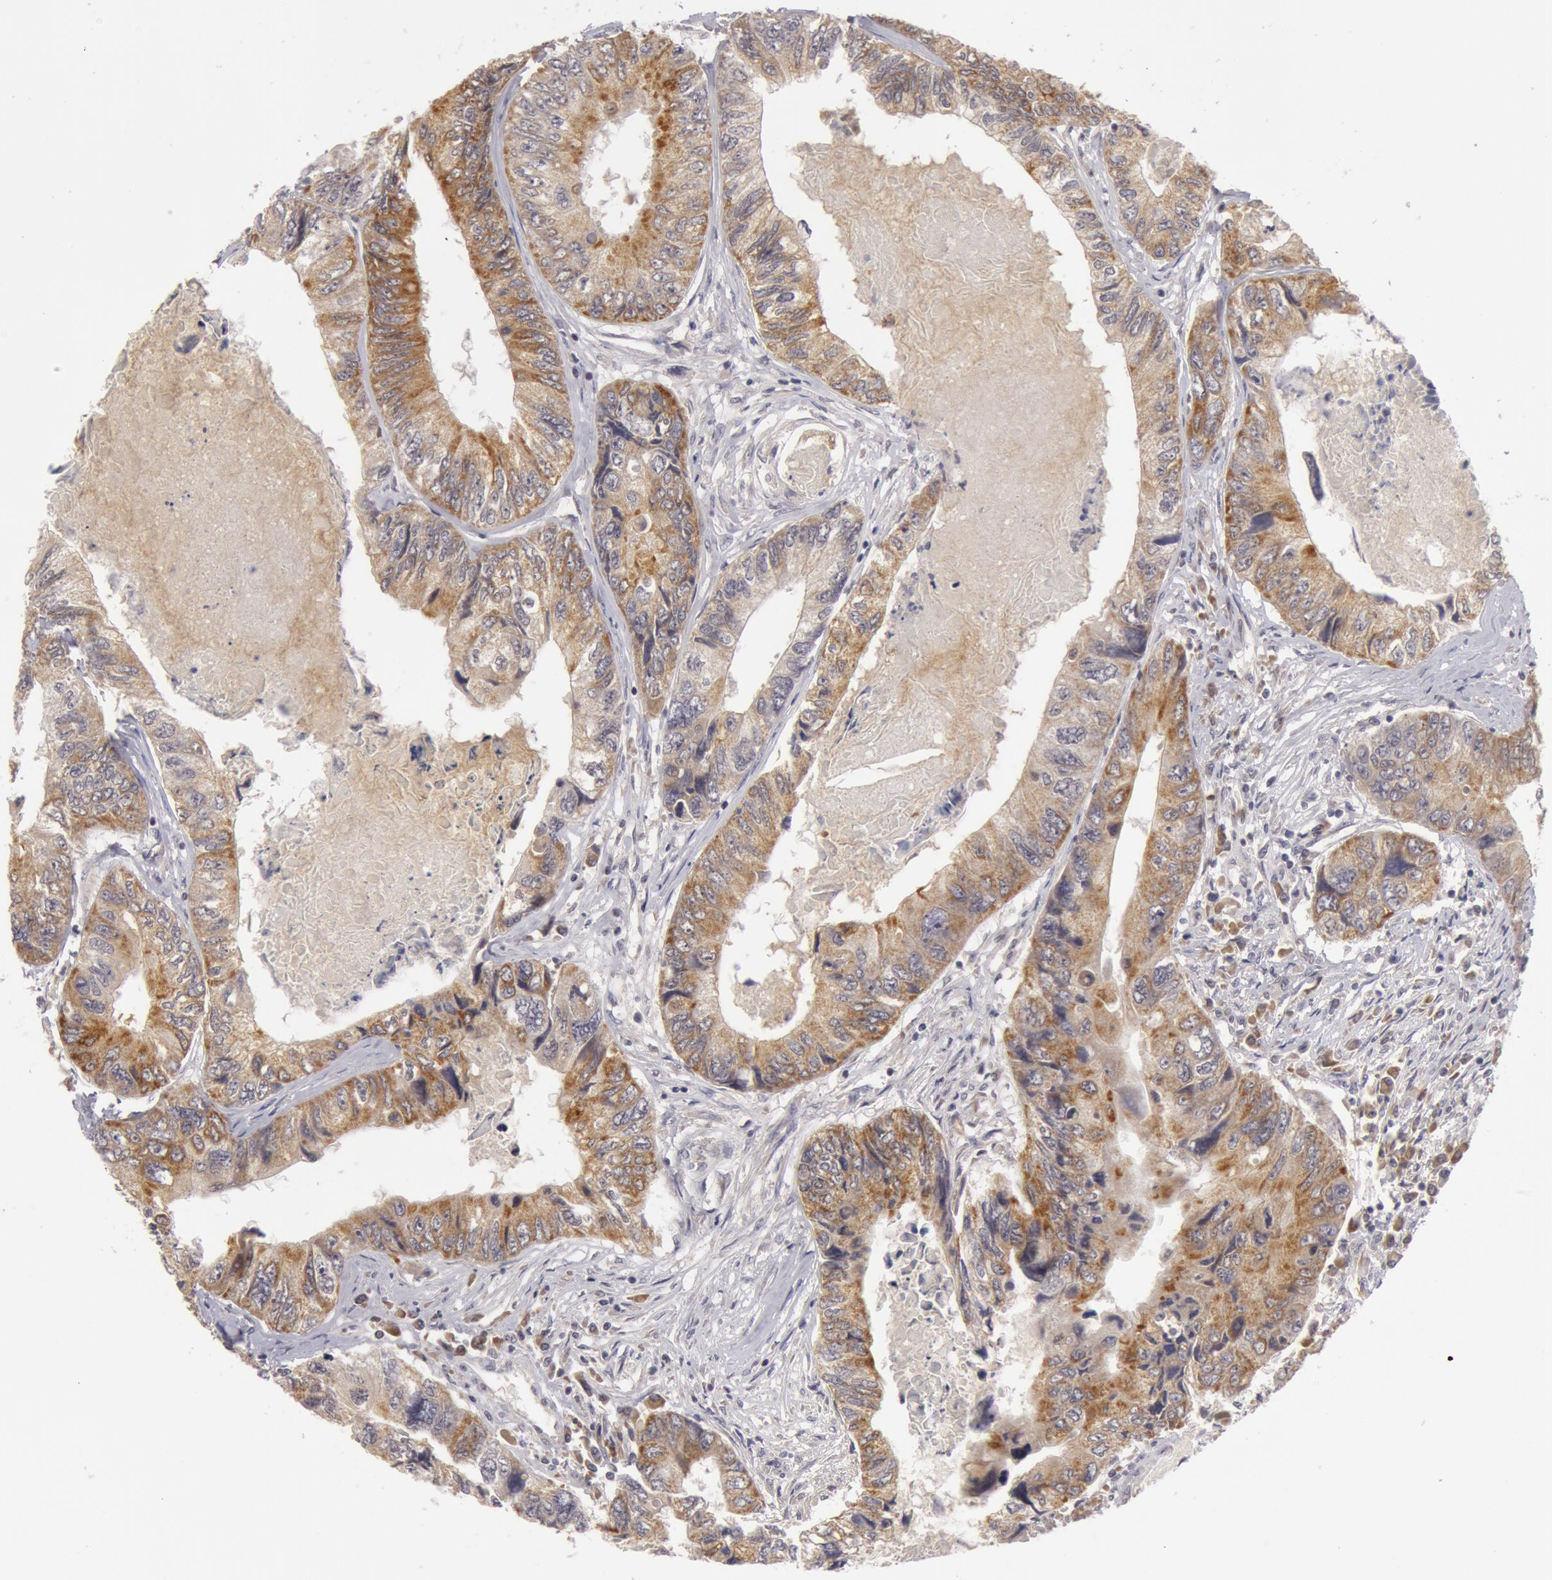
{"staining": {"intensity": "moderate", "quantity": ">75%", "location": "cytoplasmic/membranous"}, "tissue": "colorectal cancer", "cell_type": "Tumor cells", "image_type": "cancer", "snomed": [{"axis": "morphology", "description": "Adenocarcinoma, NOS"}, {"axis": "topography", "description": "Rectum"}], "caption": "Immunohistochemistry (IHC) staining of colorectal cancer (adenocarcinoma), which reveals medium levels of moderate cytoplasmic/membranous expression in about >75% of tumor cells indicating moderate cytoplasmic/membranous protein positivity. The staining was performed using DAB (brown) for protein detection and nuclei were counterstained in hematoxylin (blue).", "gene": "SYTL4", "patient": {"sex": "female", "age": 82}}